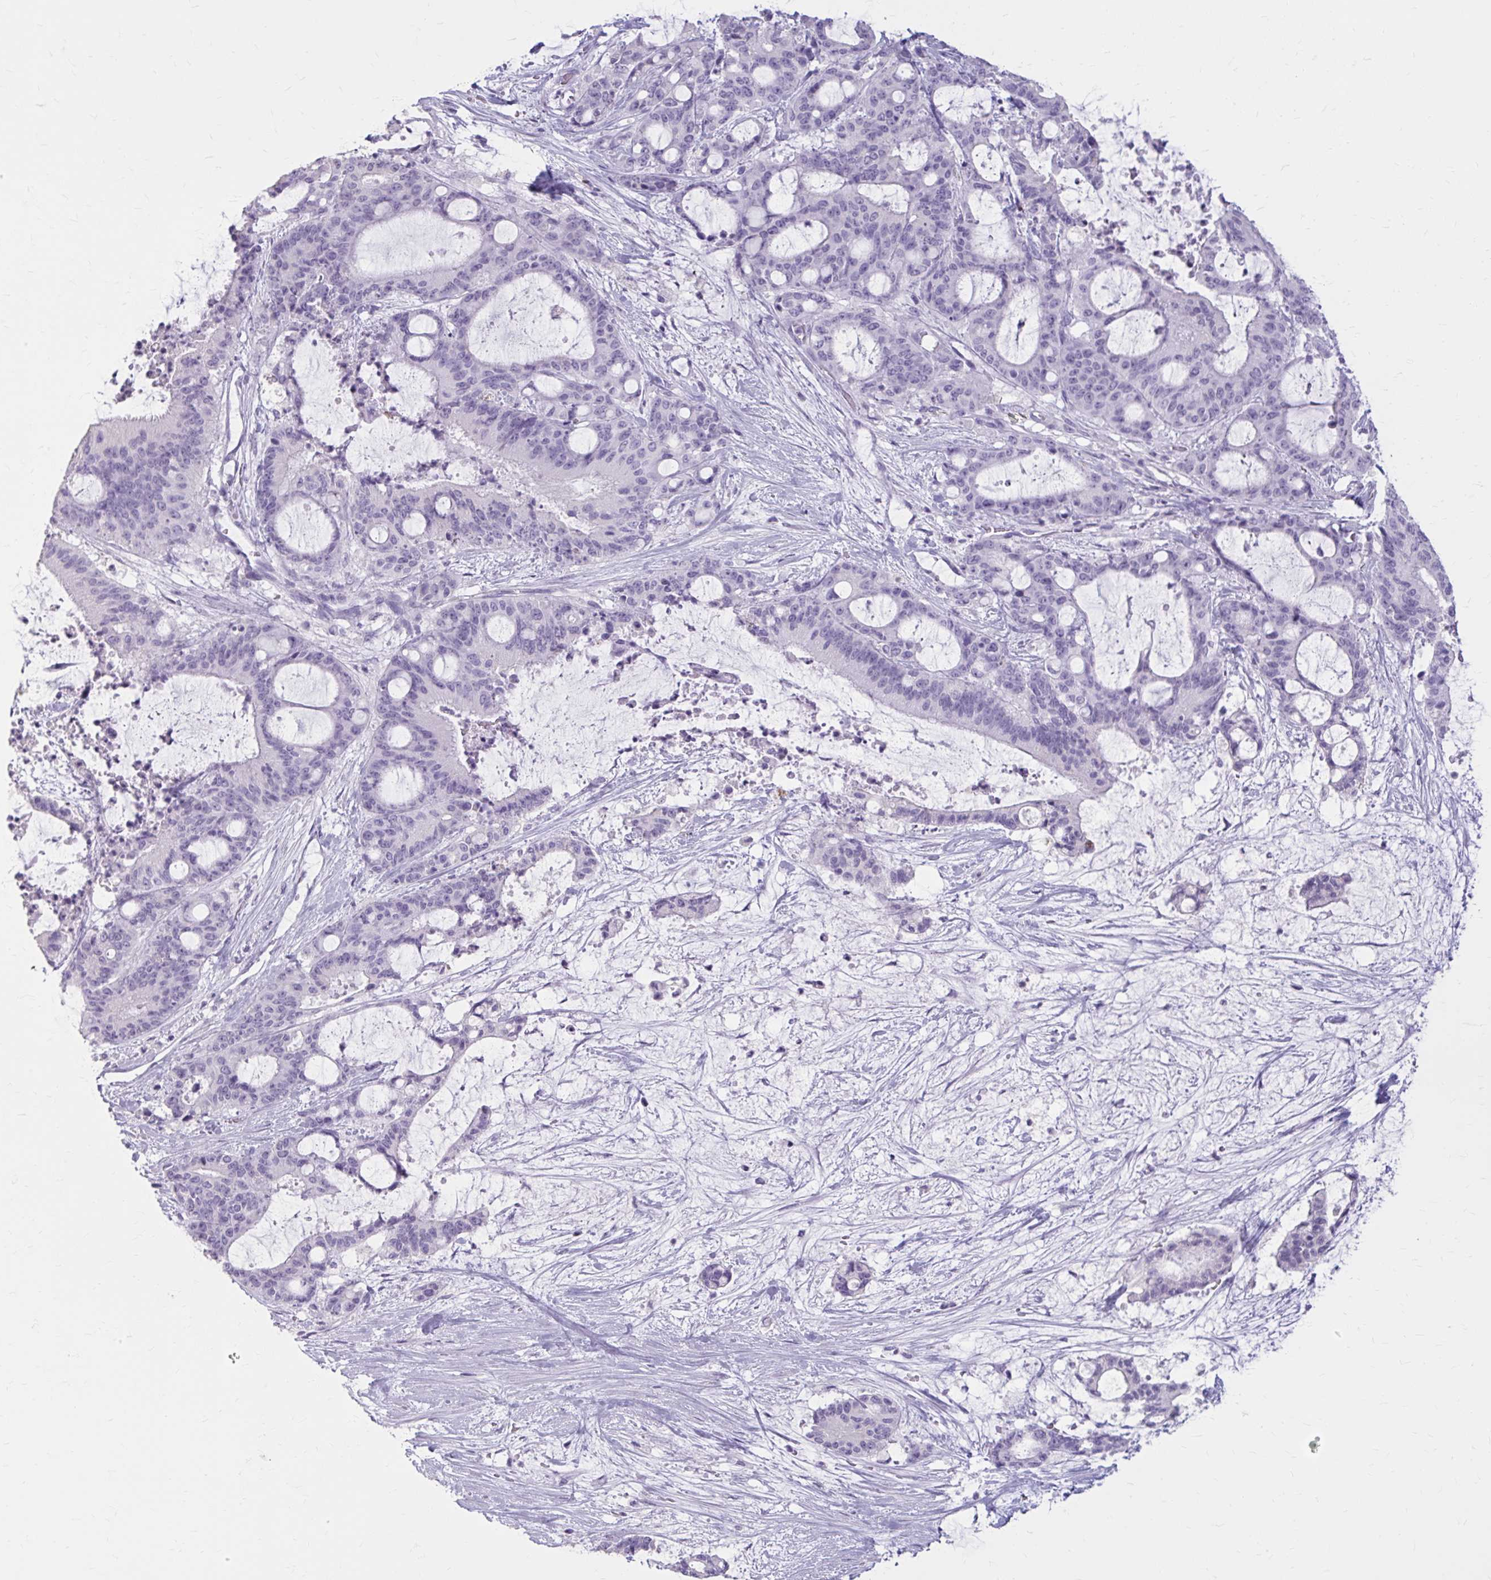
{"staining": {"intensity": "negative", "quantity": "none", "location": "none"}, "tissue": "liver cancer", "cell_type": "Tumor cells", "image_type": "cancer", "snomed": [{"axis": "morphology", "description": "Normal tissue, NOS"}, {"axis": "morphology", "description": "Cholangiocarcinoma"}, {"axis": "topography", "description": "Liver"}, {"axis": "topography", "description": "Peripheral nerve tissue"}], "caption": "This is a photomicrograph of IHC staining of liver cancer (cholangiocarcinoma), which shows no staining in tumor cells.", "gene": "OR4B1", "patient": {"sex": "female", "age": 73}}